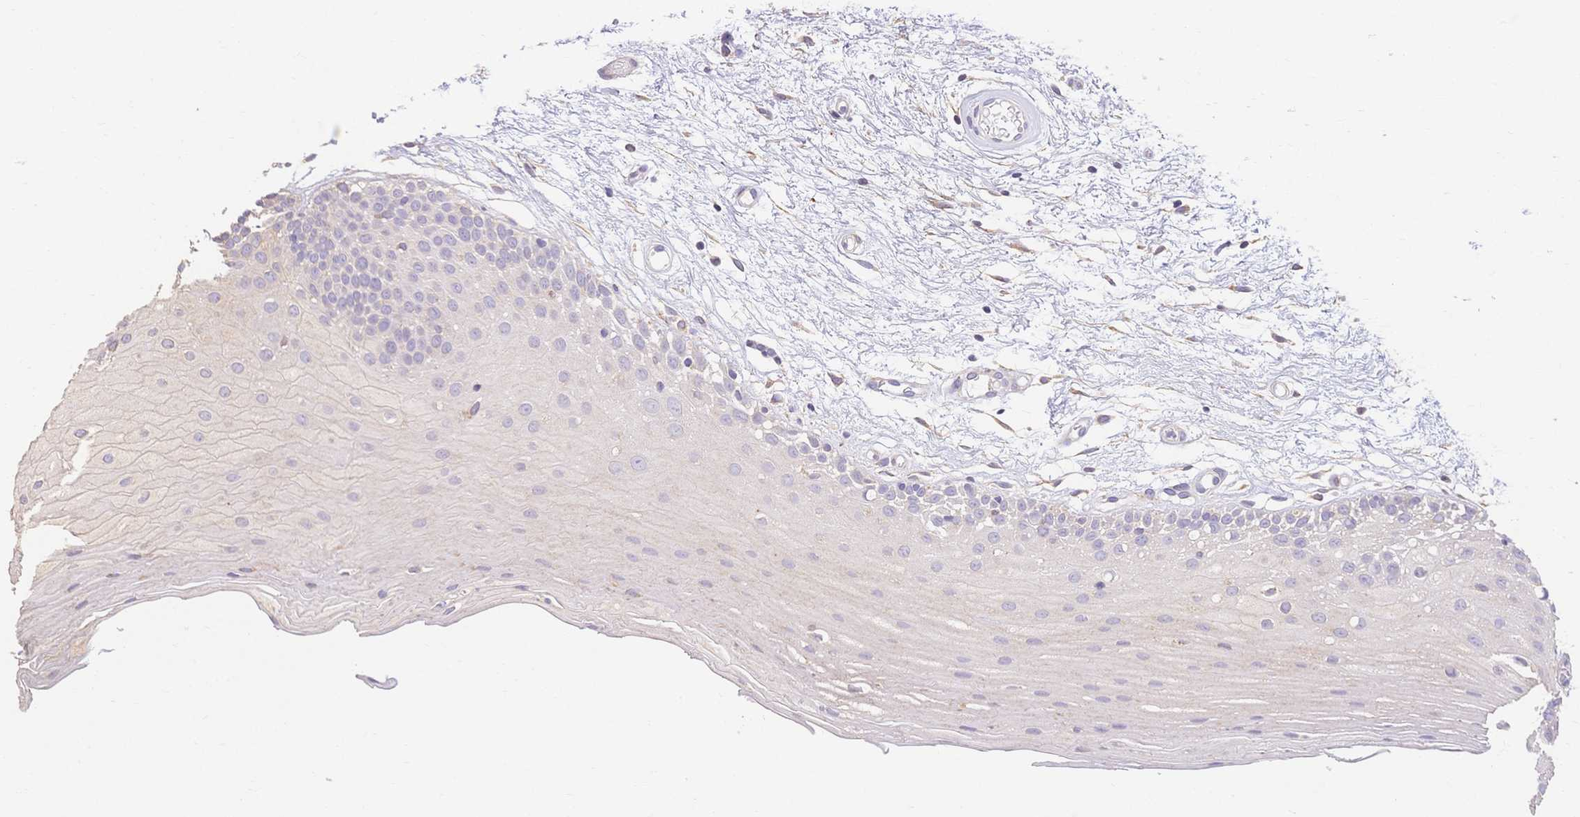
{"staining": {"intensity": "negative", "quantity": "none", "location": "none"}, "tissue": "oral mucosa", "cell_type": "Squamous epithelial cells", "image_type": "normal", "snomed": [{"axis": "morphology", "description": "Normal tissue, NOS"}, {"axis": "morphology", "description": "Squamous cell carcinoma, NOS"}, {"axis": "topography", "description": "Oral tissue"}, {"axis": "topography", "description": "Tounge, NOS"}, {"axis": "topography", "description": "Head-Neck"}], "caption": "This is an immunohistochemistry image of normal oral mucosa. There is no positivity in squamous epithelial cells.", "gene": "HS3ST5", "patient": {"sex": "male", "age": 62}}